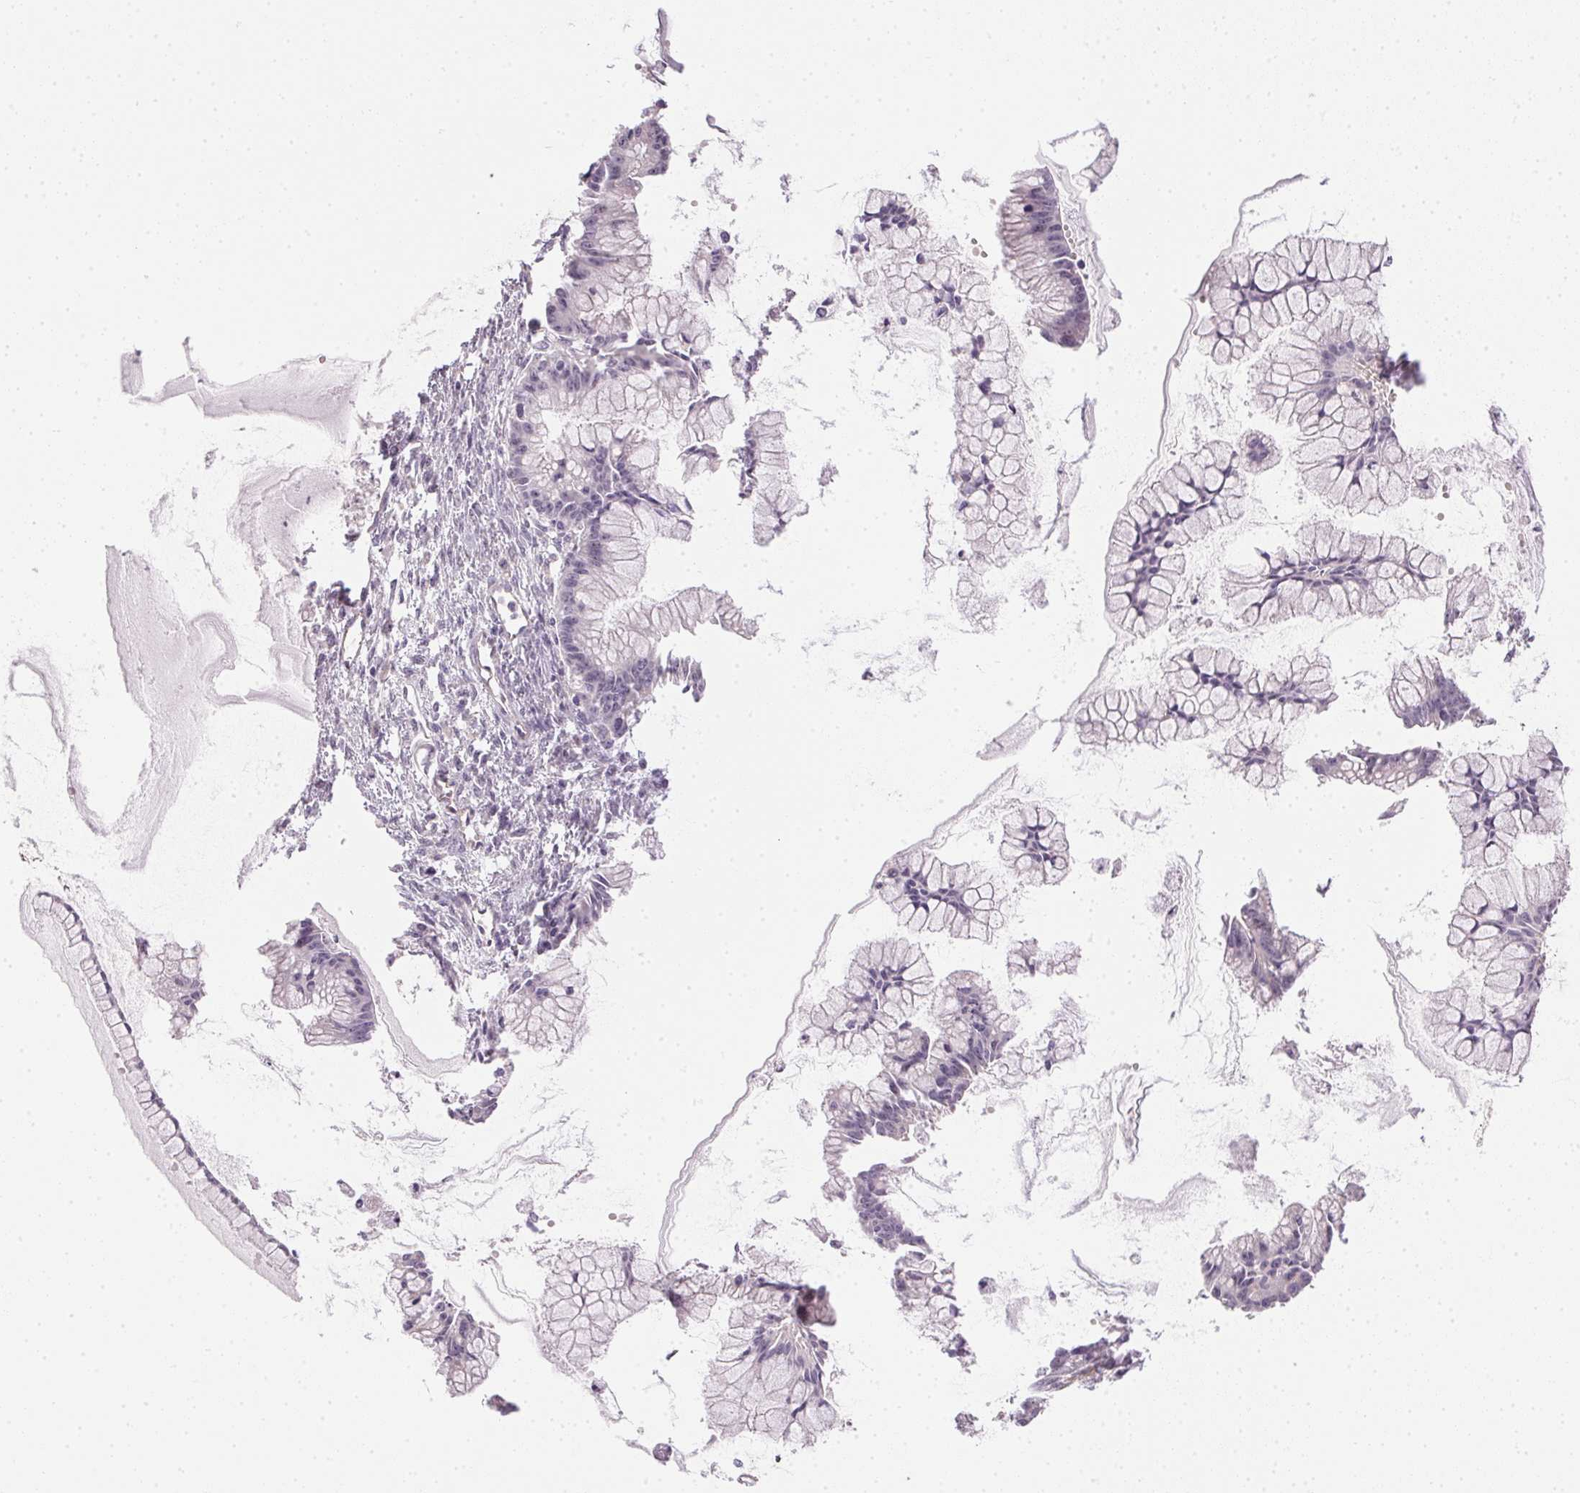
{"staining": {"intensity": "negative", "quantity": "none", "location": "none"}, "tissue": "ovarian cancer", "cell_type": "Tumor cells", "image_type": "cancer", "snomed": [{"axis": "morphology", "description": "Cystadenocarcinoma, mucinous, NOS"}, {"axis": "topography", "description": "Ovary"}], "caption": "An immunohistochemistry (IHC) micrograph of ovarian cancer (mucinous cystadenocarcinoma) is shown. There is no staining in tumor cells of ovarian cancer (mucinous cystadenocarcinoma).", "gene": "SMYD1", "patient": {"sex": "female", "age": 41}}